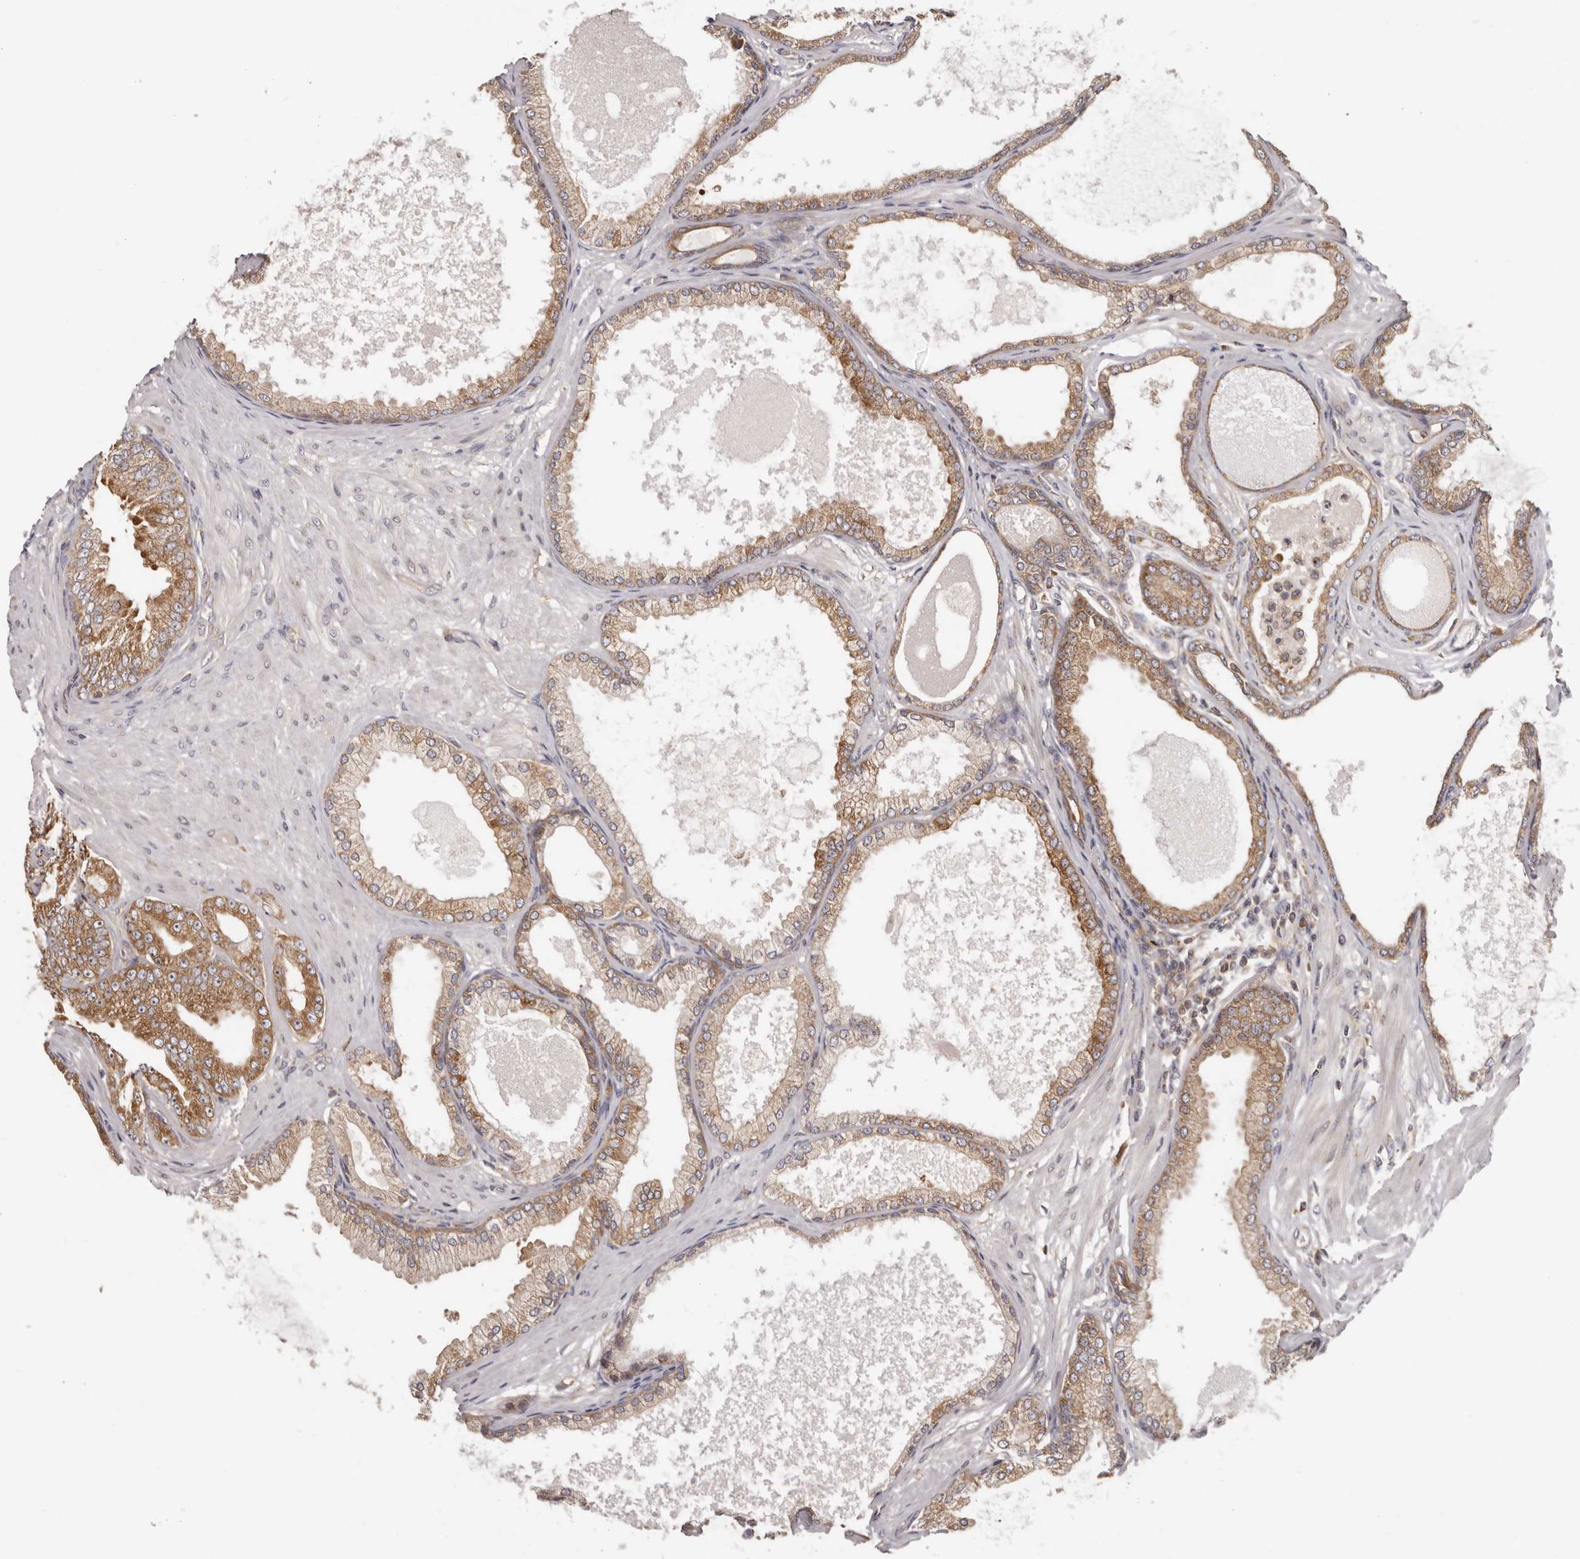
{"staining": {"intensity": "moderate", "quantity": ">75%", "location": "cytoplasmic/membranous"}, "tissue": "prostate cancer", "cell_type": "Tumor cells", "image_type": "cancer", "snomed": [{"axis": "morphology", "description": "Adenocarcinoma, Low grade"}, {"axis": "topography", "description": "Prostate"}], "caption": "Immunohistochemical staining of prostate cancer (adenocarcinoma (low-grade)) reveals moderate cytoplasmic/membranous protein expression in about >75% of tumor cells.", "gene": "EEF1E1", "patient": {"sex": "male", "age": 63}}